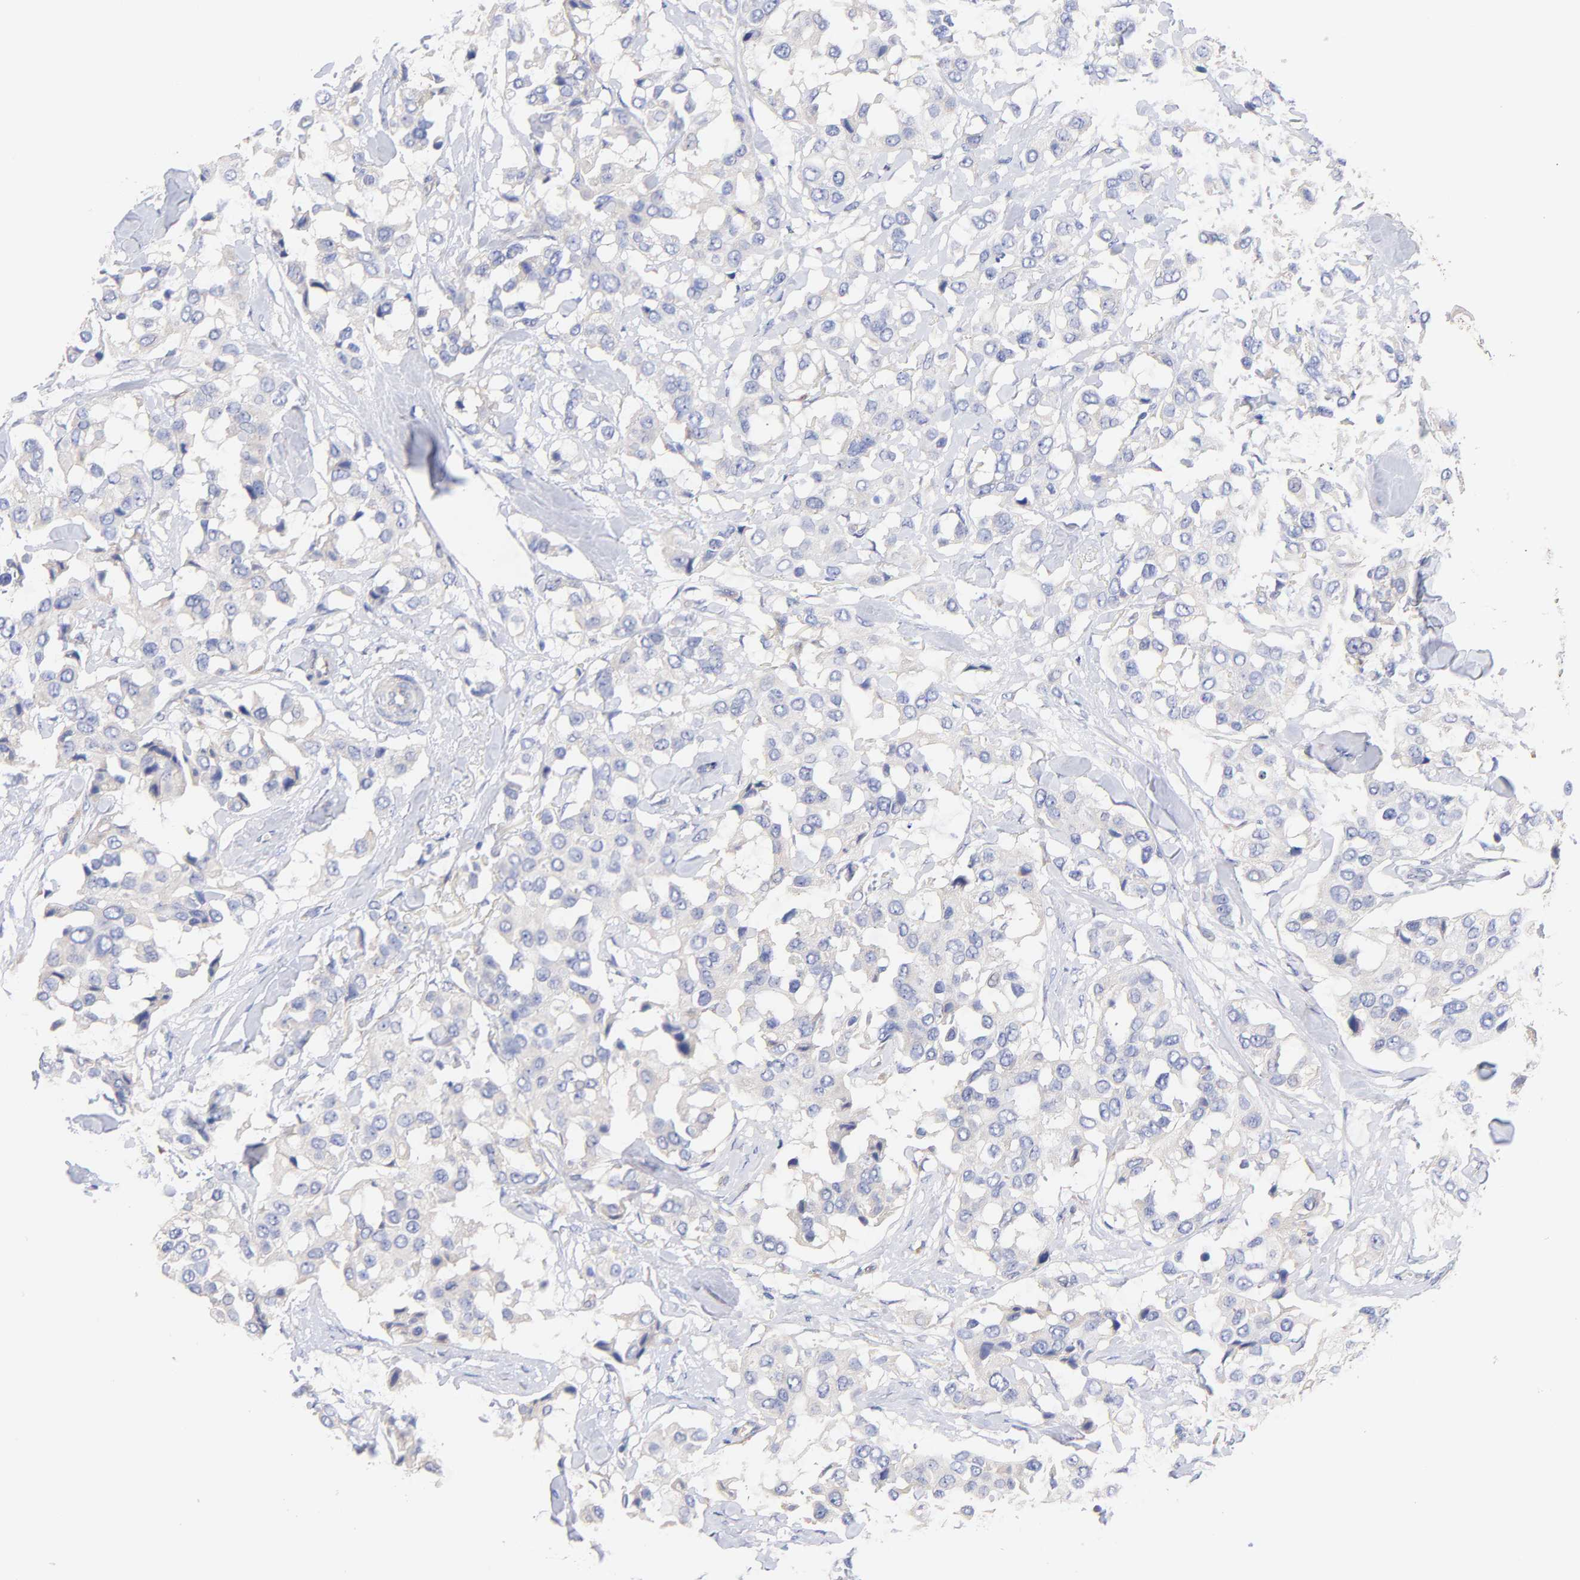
{"staining": {"intensity": "negative", "quantity": "none", "location": "none"}, "tissue": "breast cancer", "cell_type": "Tumor cells", "image_type": "cancer", "snomed": [{"axis": "morphology", "description": "Duct carcinoma"}, {"axis": "topography", "description": "Breast"}], "caption": "Tumor cells are negative for brown protein staining in breast cancer. (DAB IHC with hematoxylin counter stain).", "gene": "TNFRSF13C", "patient": {"sex": "female", "age": 80}}